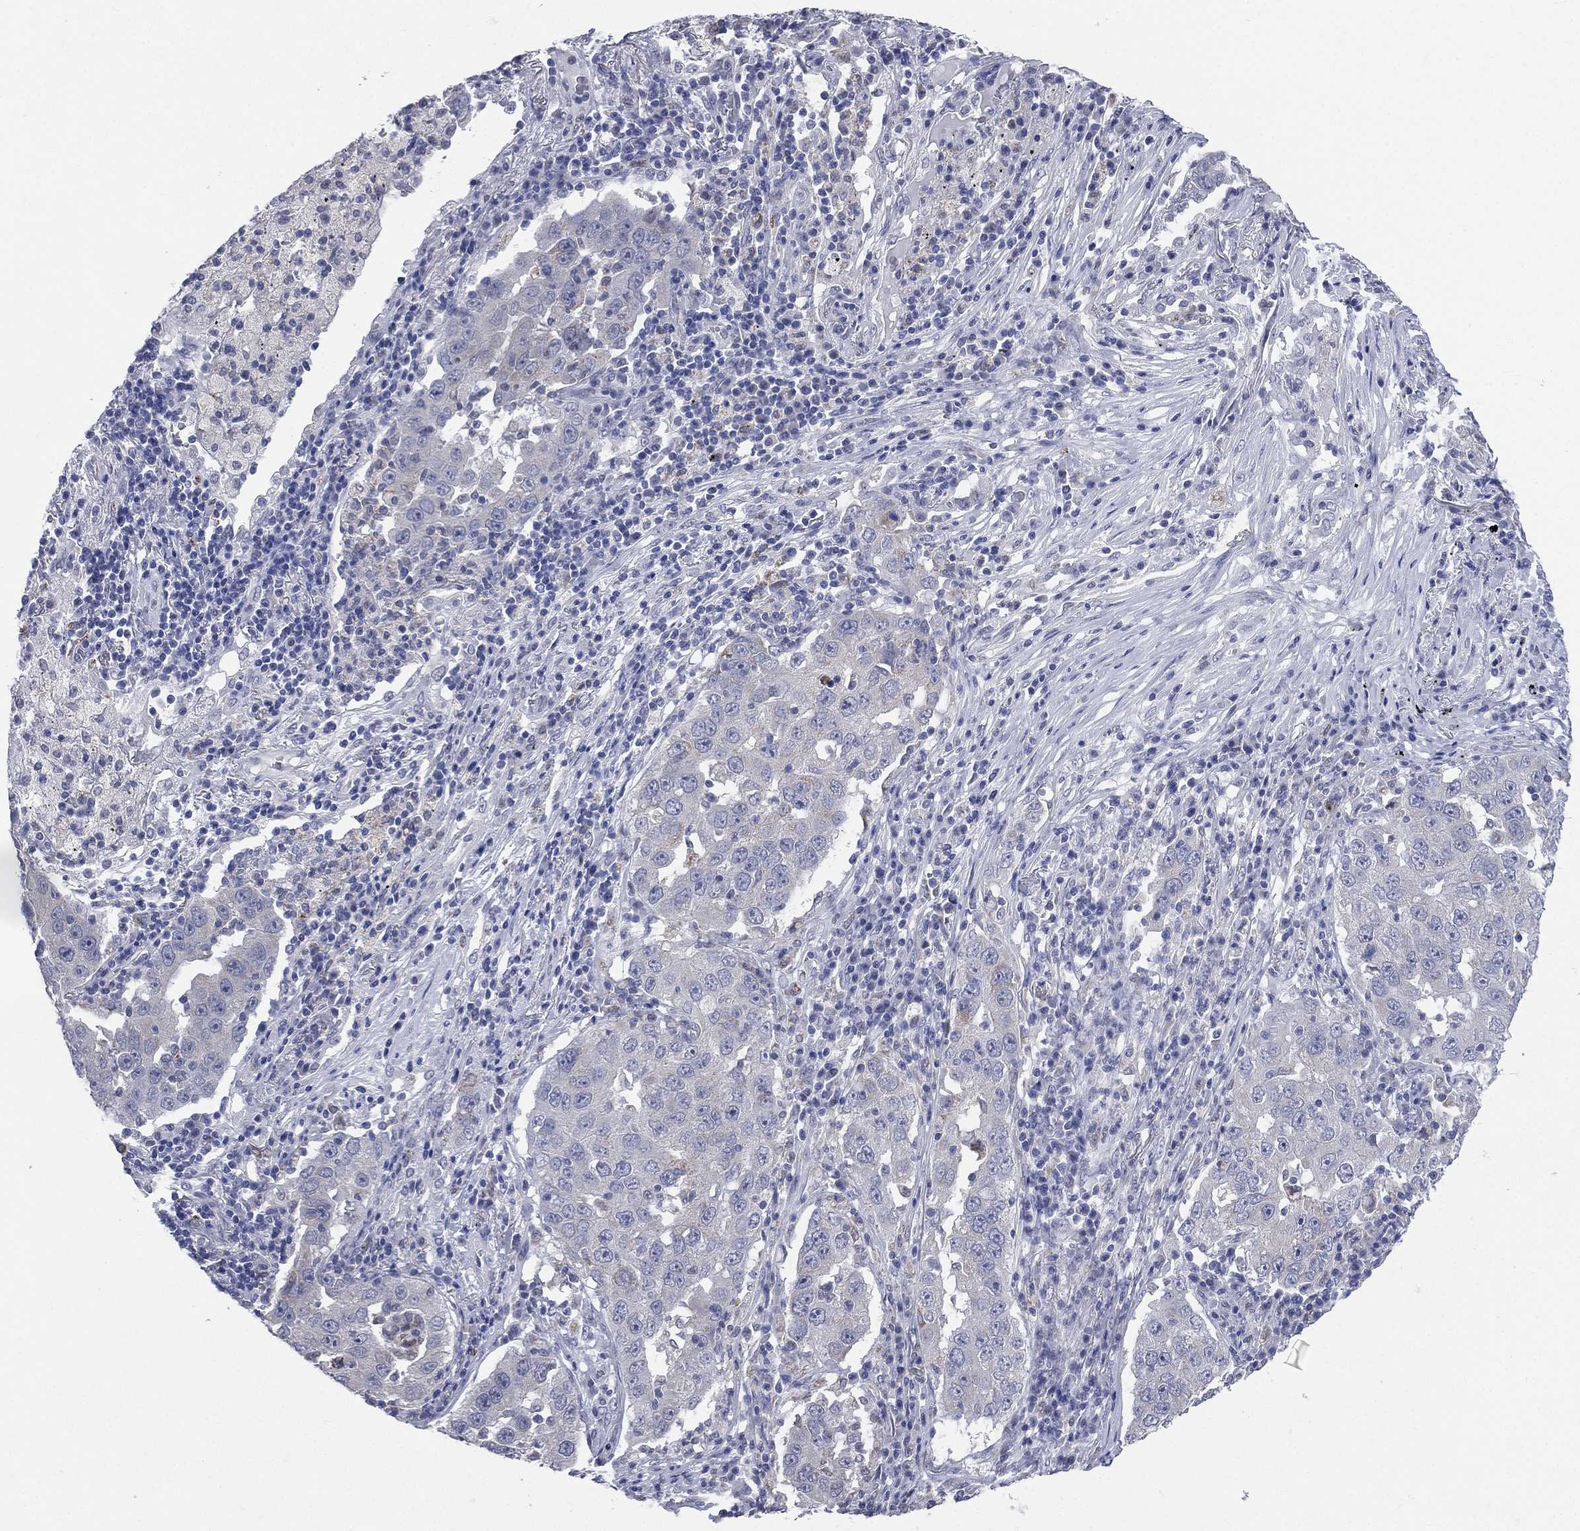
{"staining": {"intensity": "negative", "quantity": "none", "location": "none"}, "tissue": "lung cancer", "cell_type": "Tumor cells", "image_type": "cancer", "snomed": [{"axis": "morphology", "description": "Adenocarcinoma, NOS"}, {"axis": "topography", "description": "Lung"}], "caption": "This is an immunohistochemistry (IHC) photomicrograph of adenocarcinoma (lung). There is no positivity in tumor cells.", "gene": "AKAP3", "patient": {"sex": "male", "age": 73}}